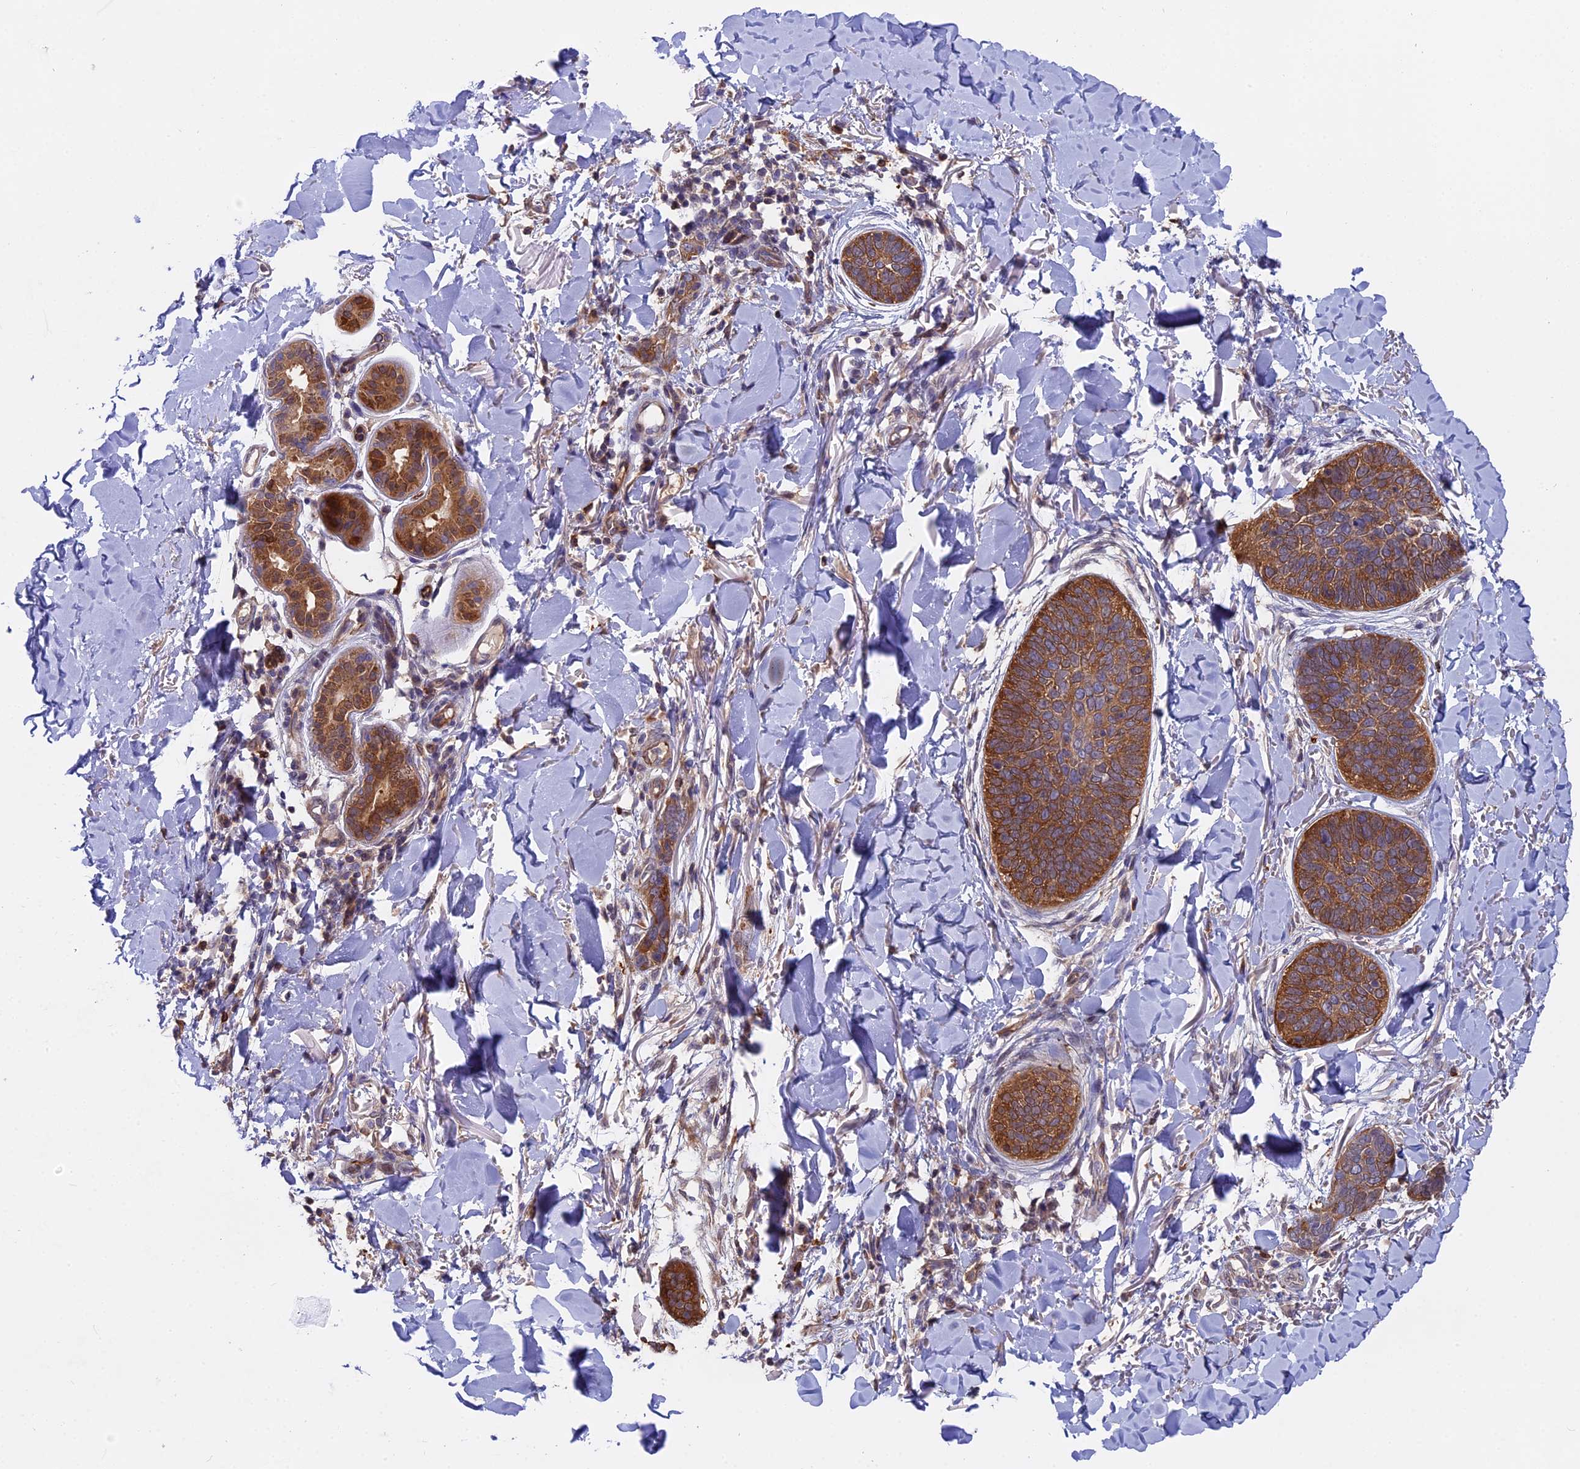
{"staining": {"intensity": "moderate", "quantity": ">75%", "location": "cytoplasmic/membranous"}, "tissue": "skin cancer", "cell_type": "Tumor cells", "image_type": "cancer", "snomed": [{"axis": "morphology", "description": "Basal cell carcinoma"}, {"axis": "topography", "description": "Skin"}], "caption": "A medium amount of moderate cytoplasmic/membranous staining is seen in approximately >75% of tumor cells in basal cell carcinoma (skin) tissue.", "gene": "FAM118B", "patient": {"sex": "male", "age": 85}}